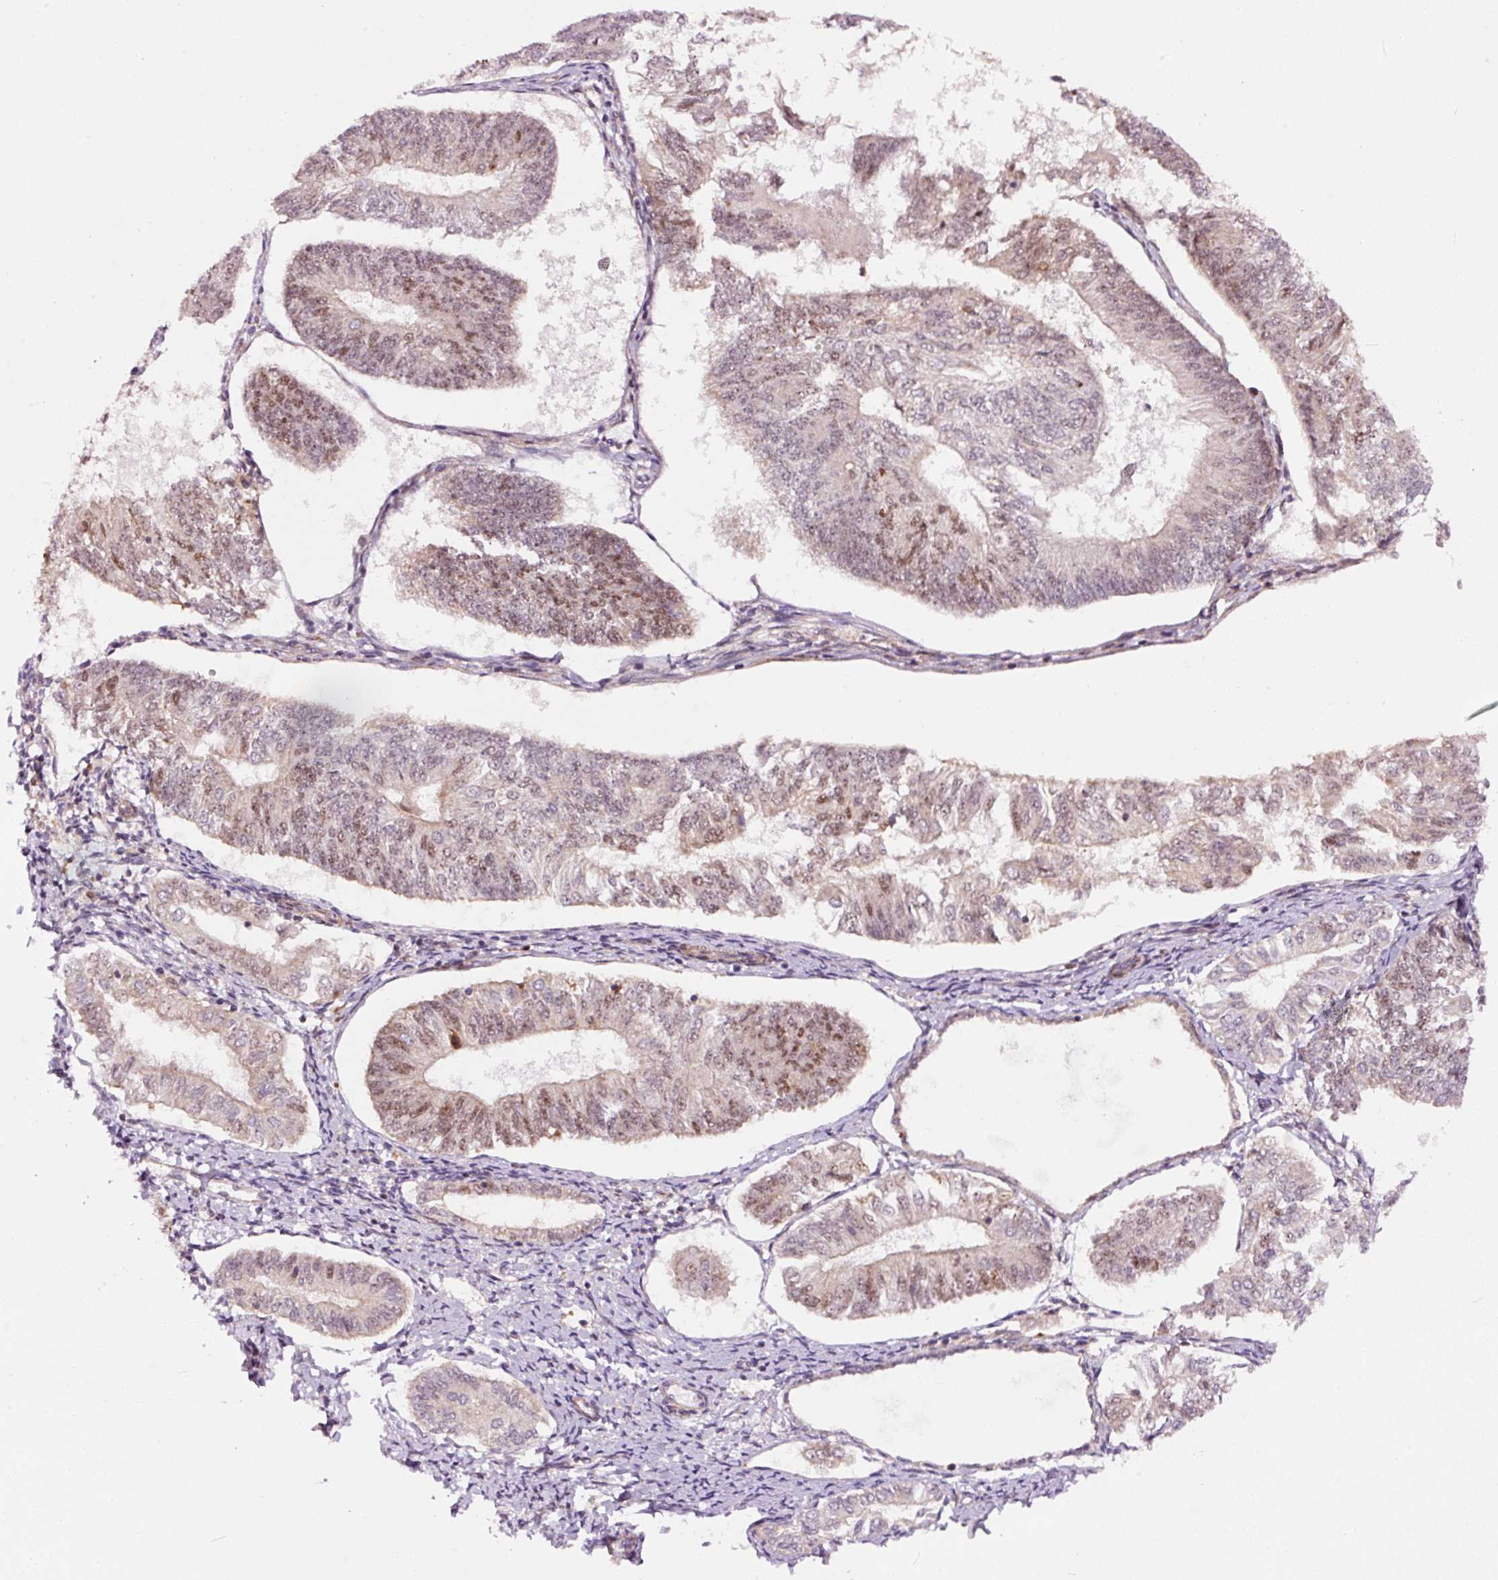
{"staining": {"intensity": "moderate", "quantity": "<25%", "location": "nuclear"}, "tissue": "endometrial cancer", "cell_type": "Tumor cells", "image_type": "cancer", "snomed": [{"axis": "morphology", "description": "Adenocarcinoma, NOS"}, {"axis": "topography", "description": "Endometrium"}], "caption": "A histopathology image showing moderate nuclear positivity in about <25% of tumor cells in endometrial adenocarcinoma, as visualized by brown immunohistochemical staining.", "gene": "RFC4", "patient": {"sex": "female", "age": 58}}